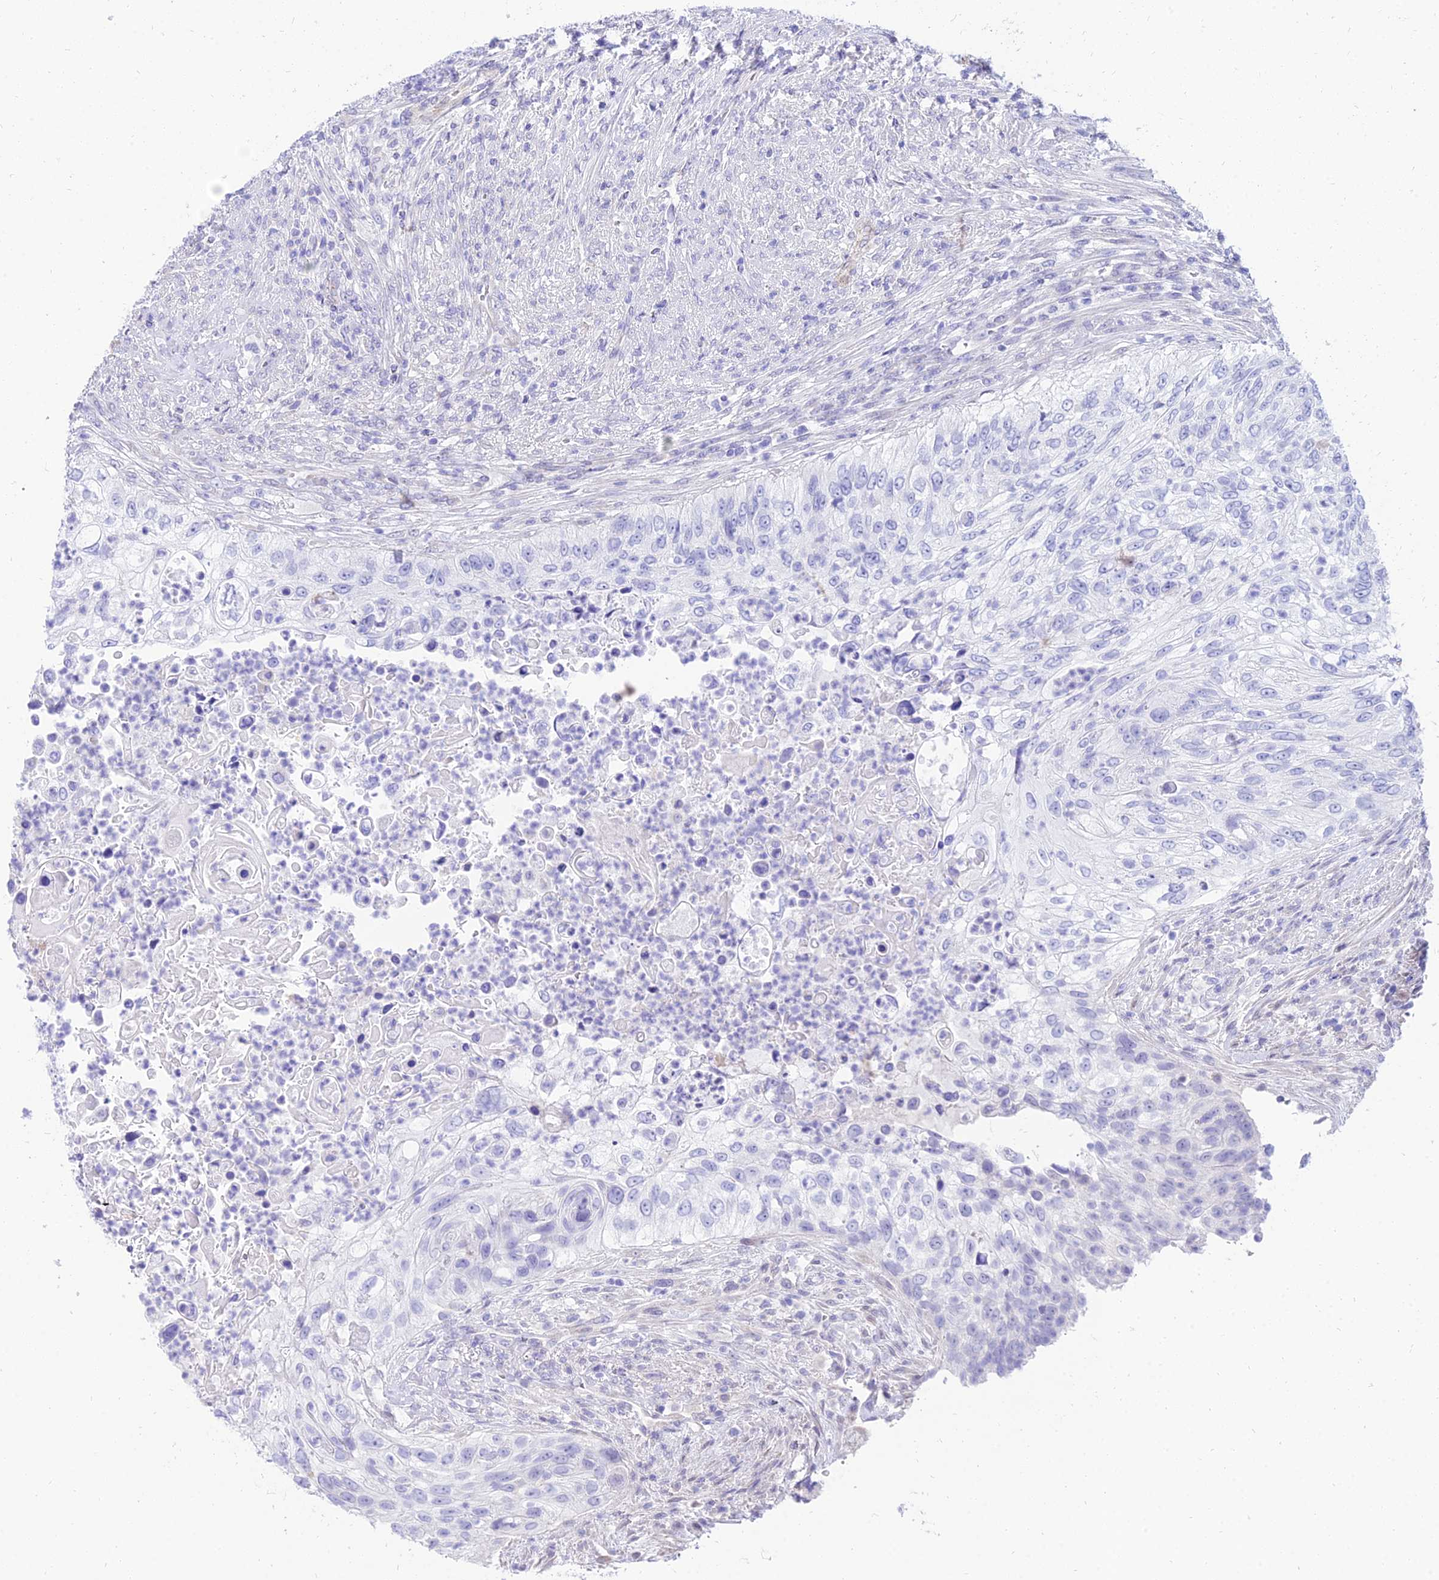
{"staining": {"intensity": "negative", "quantity": "none", "location": "none"}, "tissue": "urothelial cancer", "cell_type": "Tumor cells", "image_type": "cancer", "snomed": [{"axis": "morphology", "description": "Urothelial carcinoma, High grade"}, {"axis": "topography", "description": "Urinary bladder"}], "caption": "There is no significant positivity in tumor cells of urothelial carcinoma (high-grade).", "gene": "TAC3", "patient": {"sex": "female", "age": 60}}